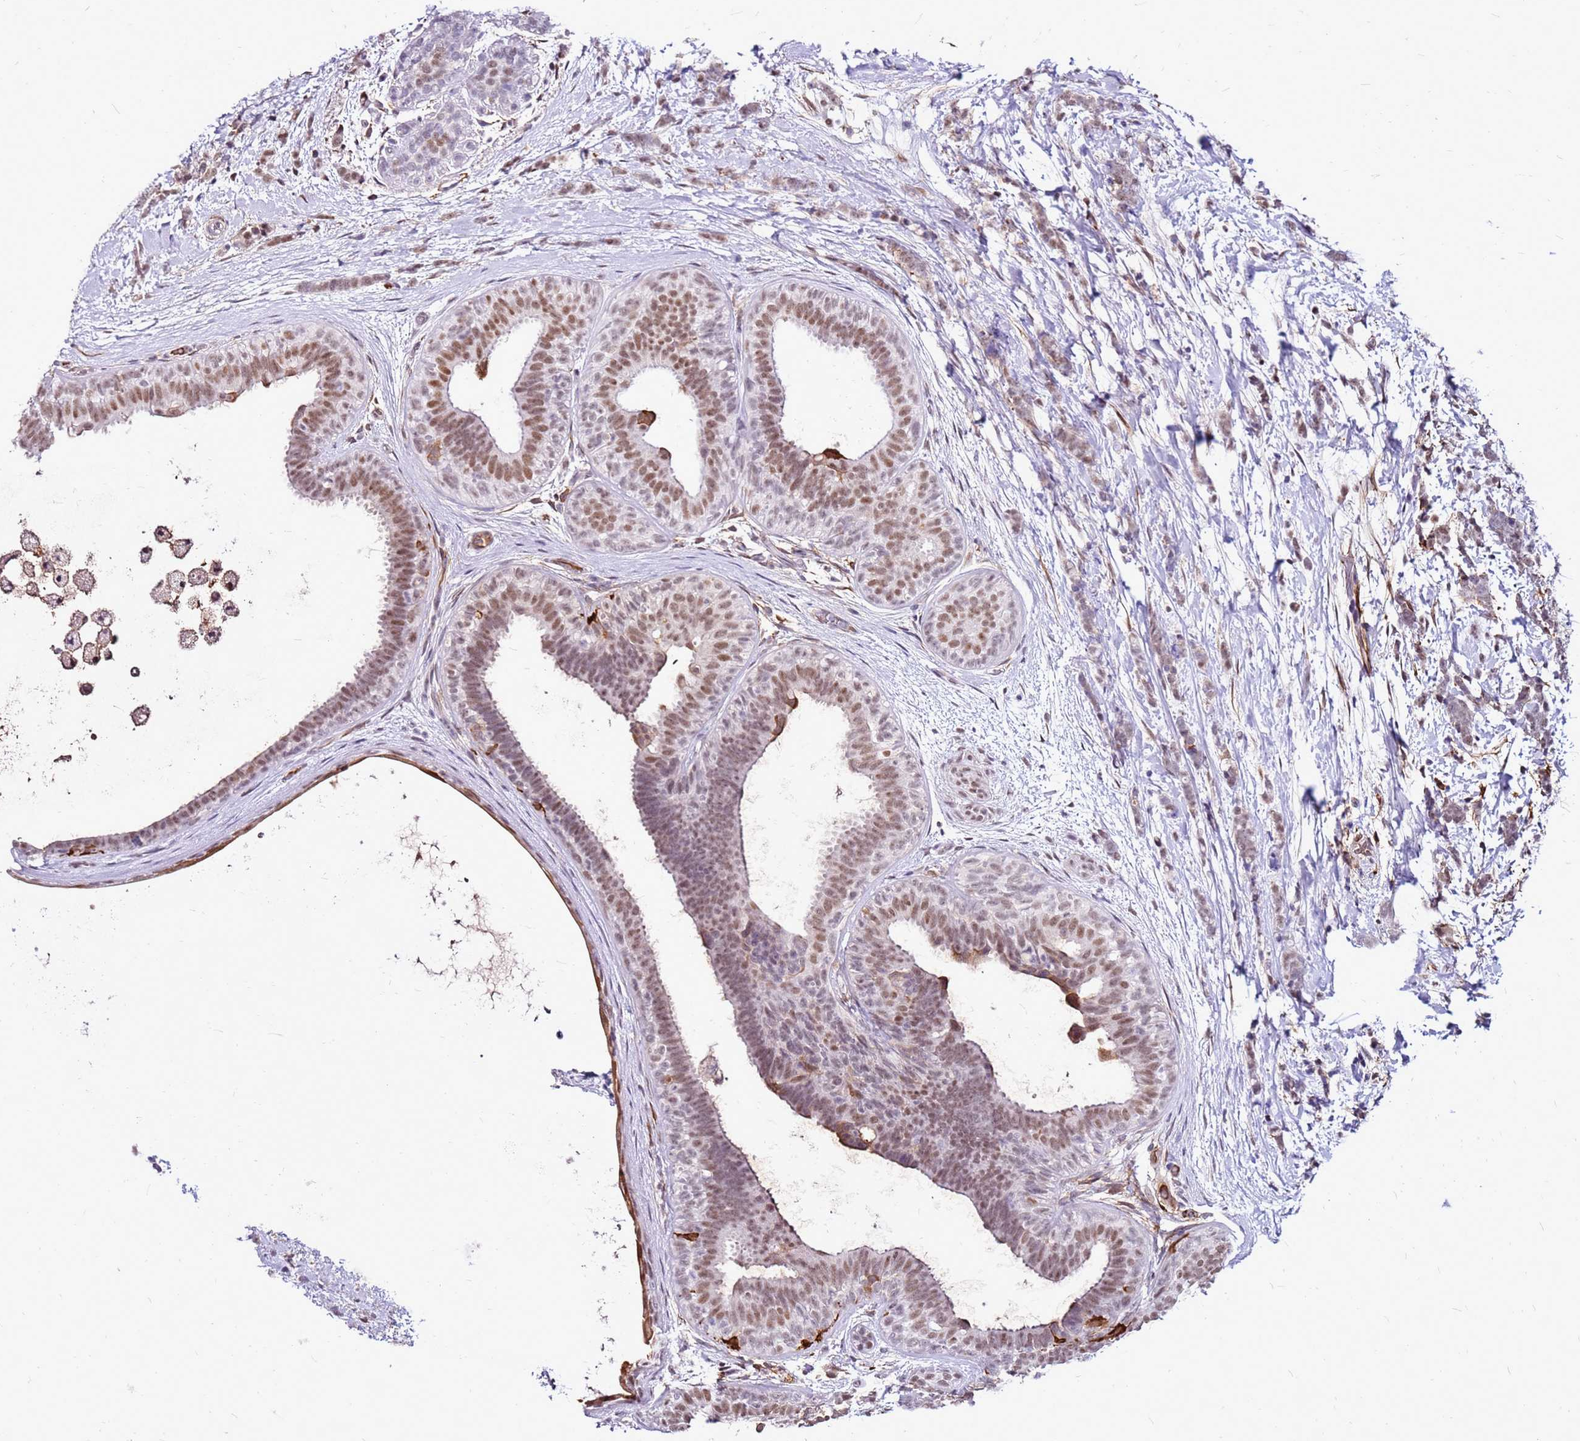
{"staining": {"intensity": "weak", "quantity": "25%-75%", "location": "nuclear"}, "tissue": "breast cancer", "cell_type": "Tumor cells", "image_type": "cancer", "snomed": [{"axis": "morphology", "description": "Lobular carcinoma"}, {"axis": "topography", "description": "Breast"}], "caption": "About 25%-75% of tumor cells in breast lobular carcinoma show weak nuclear protein expression as visualized by brown immunohistochemical staining.", "gene": "ALDH1A3", "patient": {"sex": "female", "age": 58}}